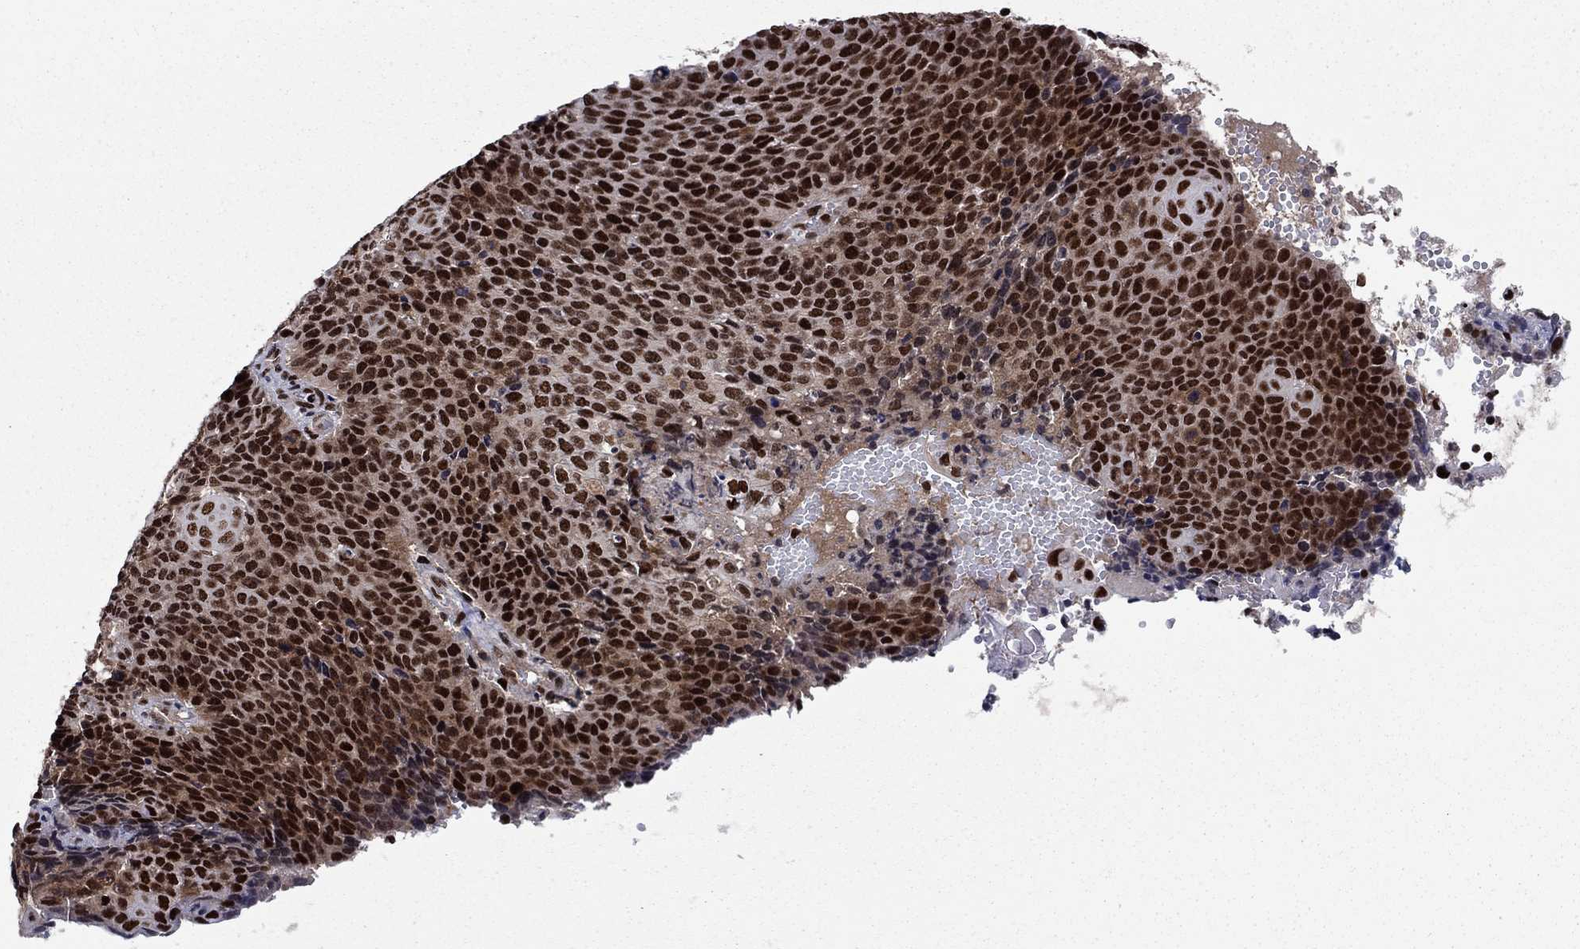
{"staining": {"intensity": "strong", "quantity": ">75%", "location": "nuclear"}, "tissue": "cervical cancer", "cell_type": "Tumor cells", "image_type": "cancer", "snomed": [{"axis": "morphology", "description": "Squamous cell carcinoma, NOS"}, {"axis": "topography", "description": "Cervix"}], "caption": "Immunohistochemistry (IHC) image of human cervical squamous cell carcinoma stained for a protein (brown), which displays high levels of strong nuclear expression in about >75% of tumor cells.", "gene": "RPRD1B", "patient": {"sex": "female", "age": 39}}